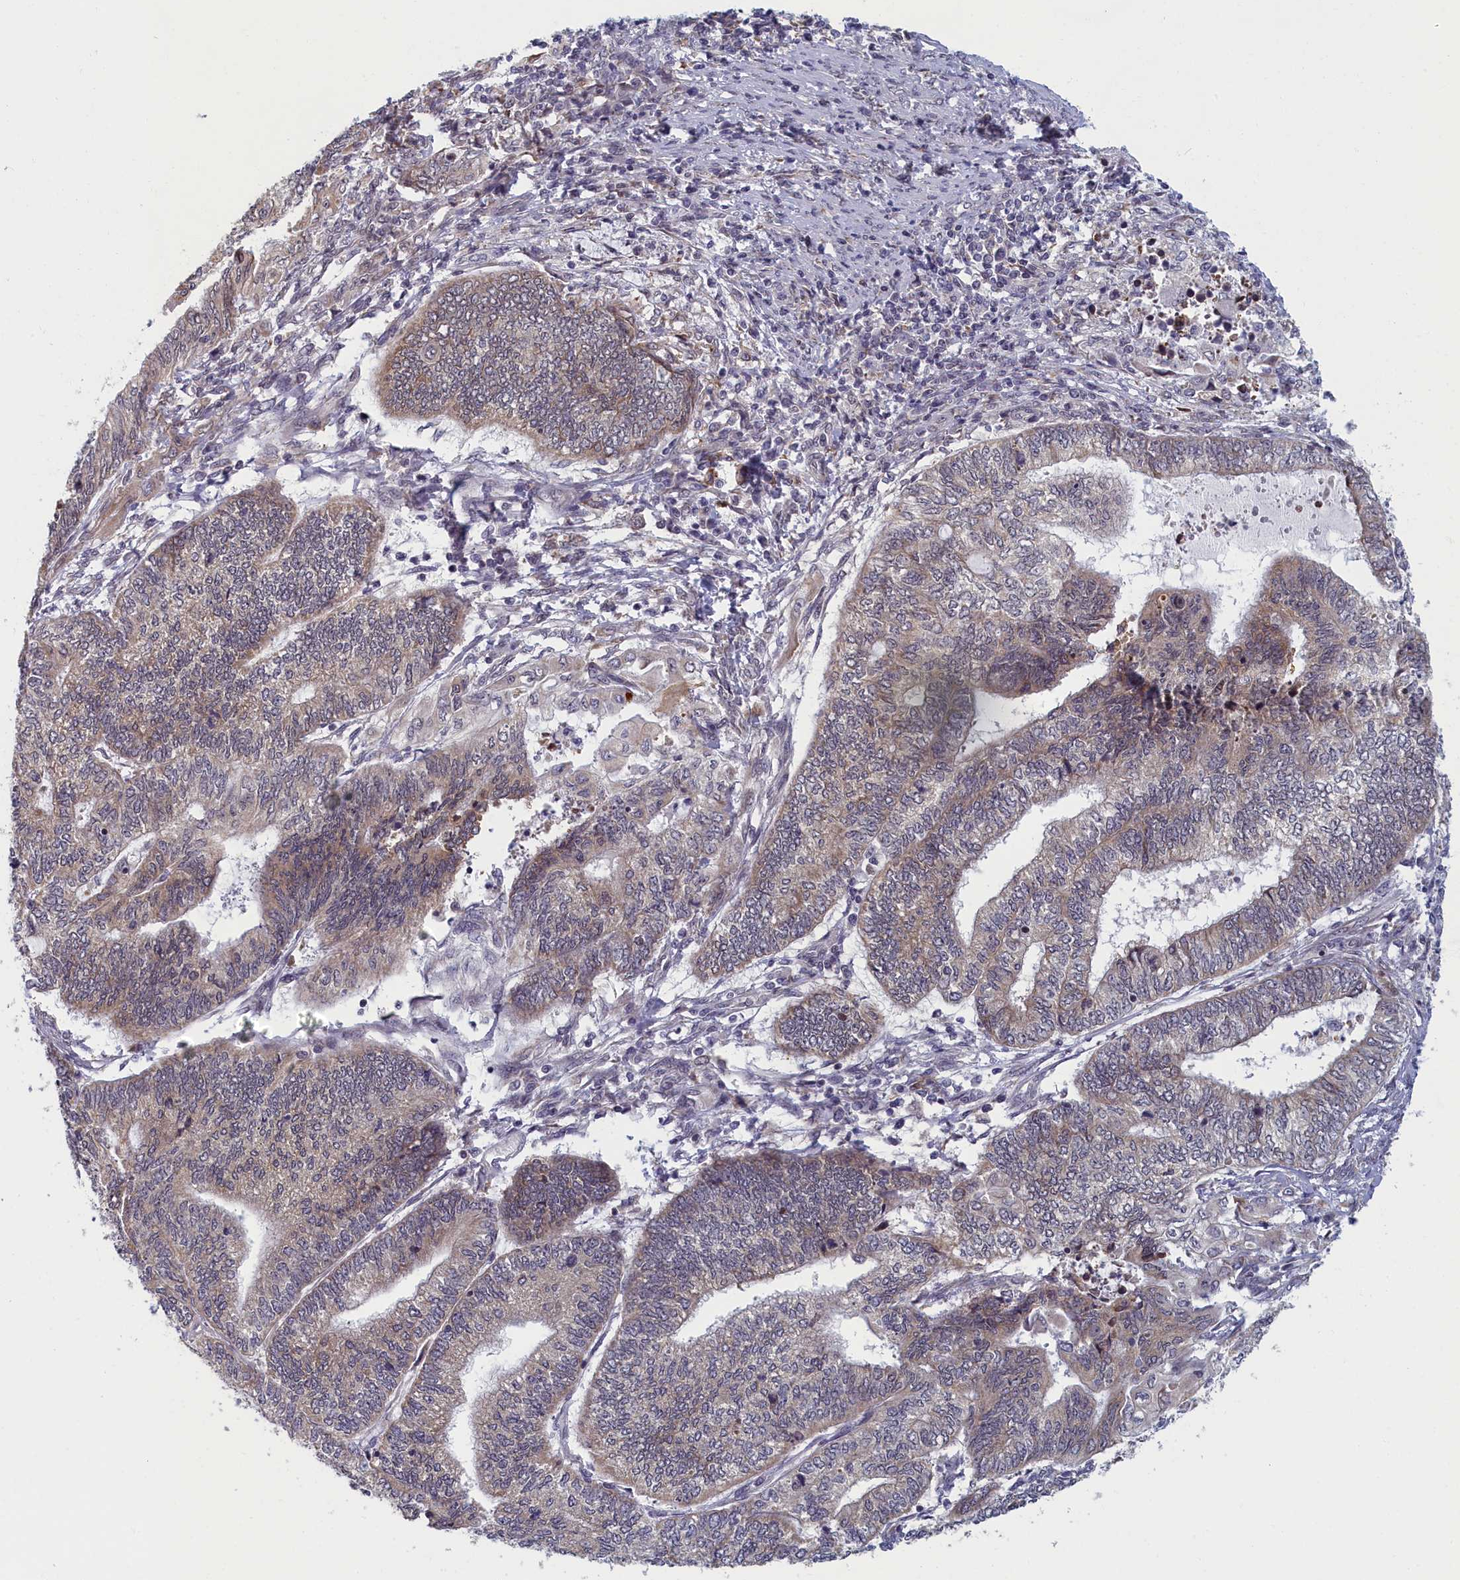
{"staining": {"intensity": "strong", "quantity": "<25%", "location": "cytoplasmic/membranous"}, "tissue": "endometrial cancer", "cell_type": "Tumor cells", "image_type": "cancer", "snomed": [{"axis": "morphology", "description": "Adenocarcinoma, NOS"}, {"axis": "topography", "description": "Uterus"}, {"axis": "topography", "description": "Endometrium"}], "caption": "The histopathology image reveals immunohistochemical staining of endometrial cancer (adenocarcinoma). There is strong cytoplasmic/membranous positivity is present in approximately <25% of tumor cells.", "gene": "DNAJC17", "patient": {"sex": "female", "age": 70}}